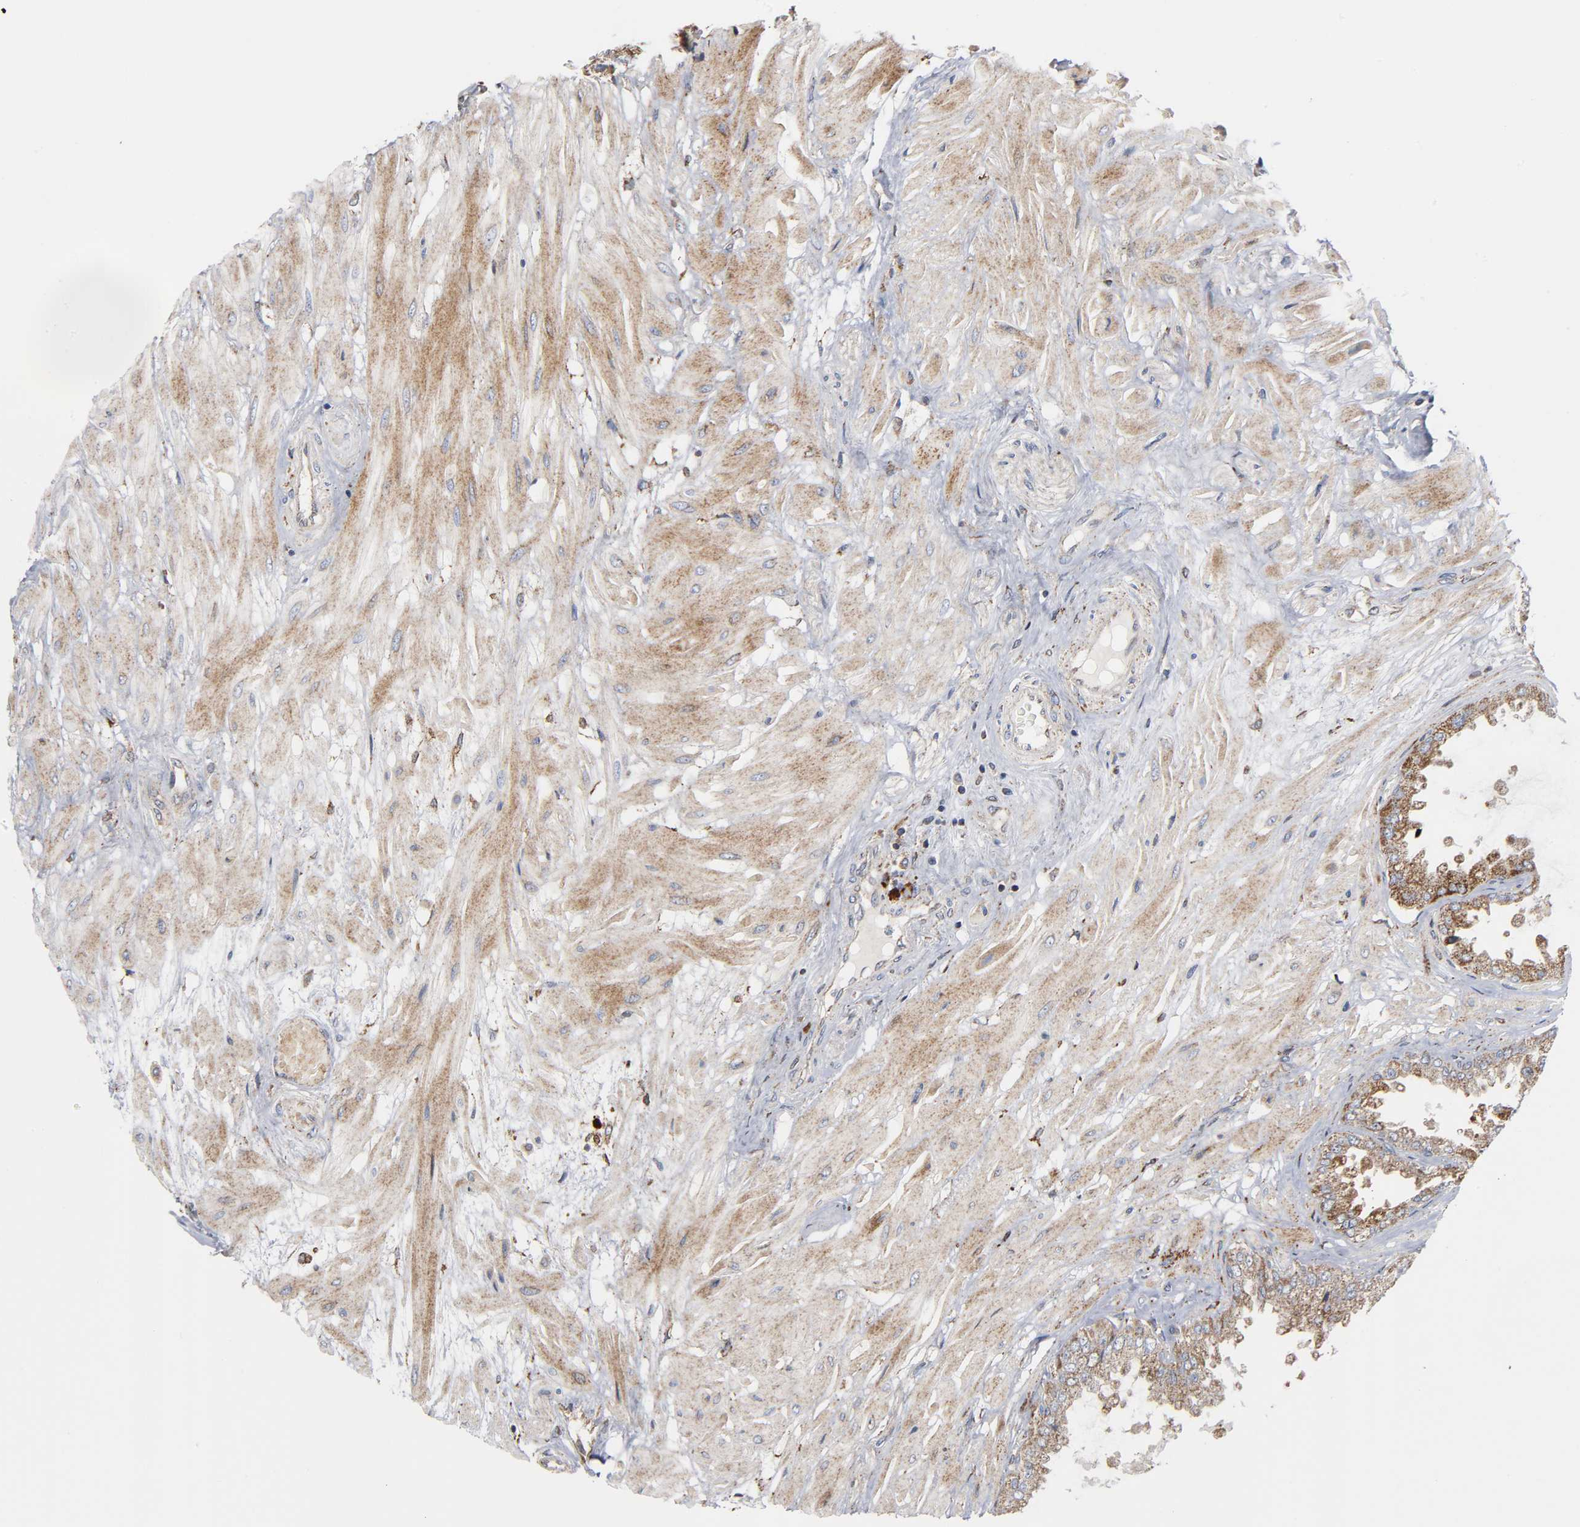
{"staining": {"intensity": "moderate", "quantity": "25%-75%", "location": "cytoplasmic/membranous"}, "tissue": "seminal vesicle", "cell_type": "Glandular cells", "image_type": "normal", "snomed": [{"axis": "morphology", "description": "Normal tissue, NOS"}, {"axis": "topography", "description": "Seminal veicle"}], "caption": "A medium amount of moderate cytoplasmic/membranous positivity is identified in about 25%-75% of glandular cells in unremarkable seminal vesicle. The staining was performed using DAB to visualize the protein expression in brown, while the nuclei were stained in blue with hematoxylin (Magnification: 20x).", "gene": "MAP3K1", "patient": {"sex": "male", "age": 46}}